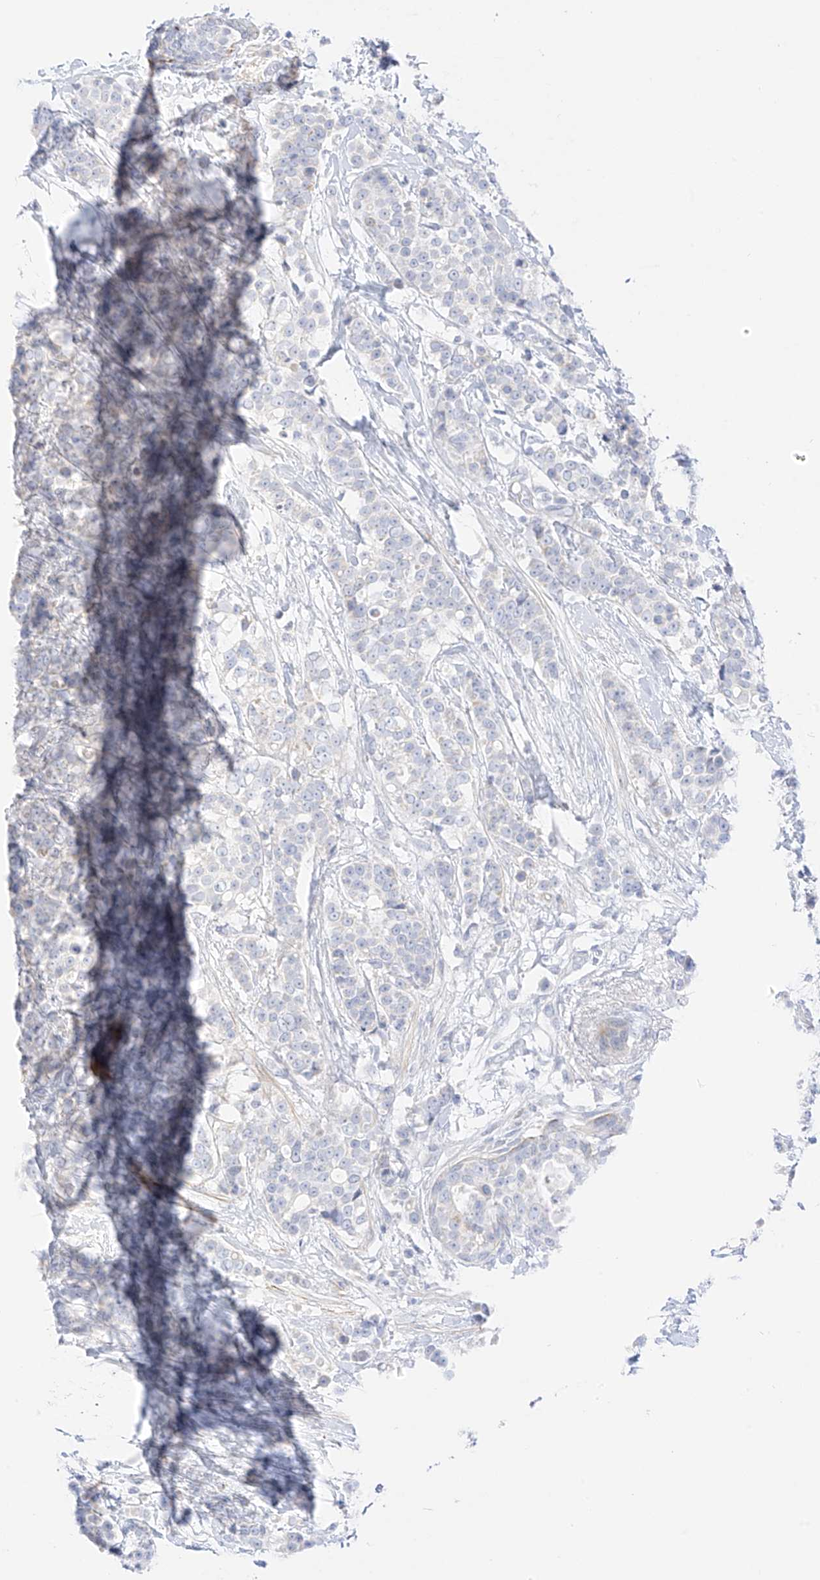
{"staining": {"intensity": "negative", "quantity": "none", "location": "none"}, "tissue": "breast cancer", "cell_type": "Tumor cells", "image_type": "cancer", "snomed": [{"axis": "morphology", "description": "Lobular carcinoma"}, {"axis": "topography", "description": "Breast"}], "caption": "Immunohistochemical staining of human breast lobular carcinoma displays no significant staining in tumor cells.", "gene": "ST3GAL5", "patient": {"sex": "female", "age": 51}}